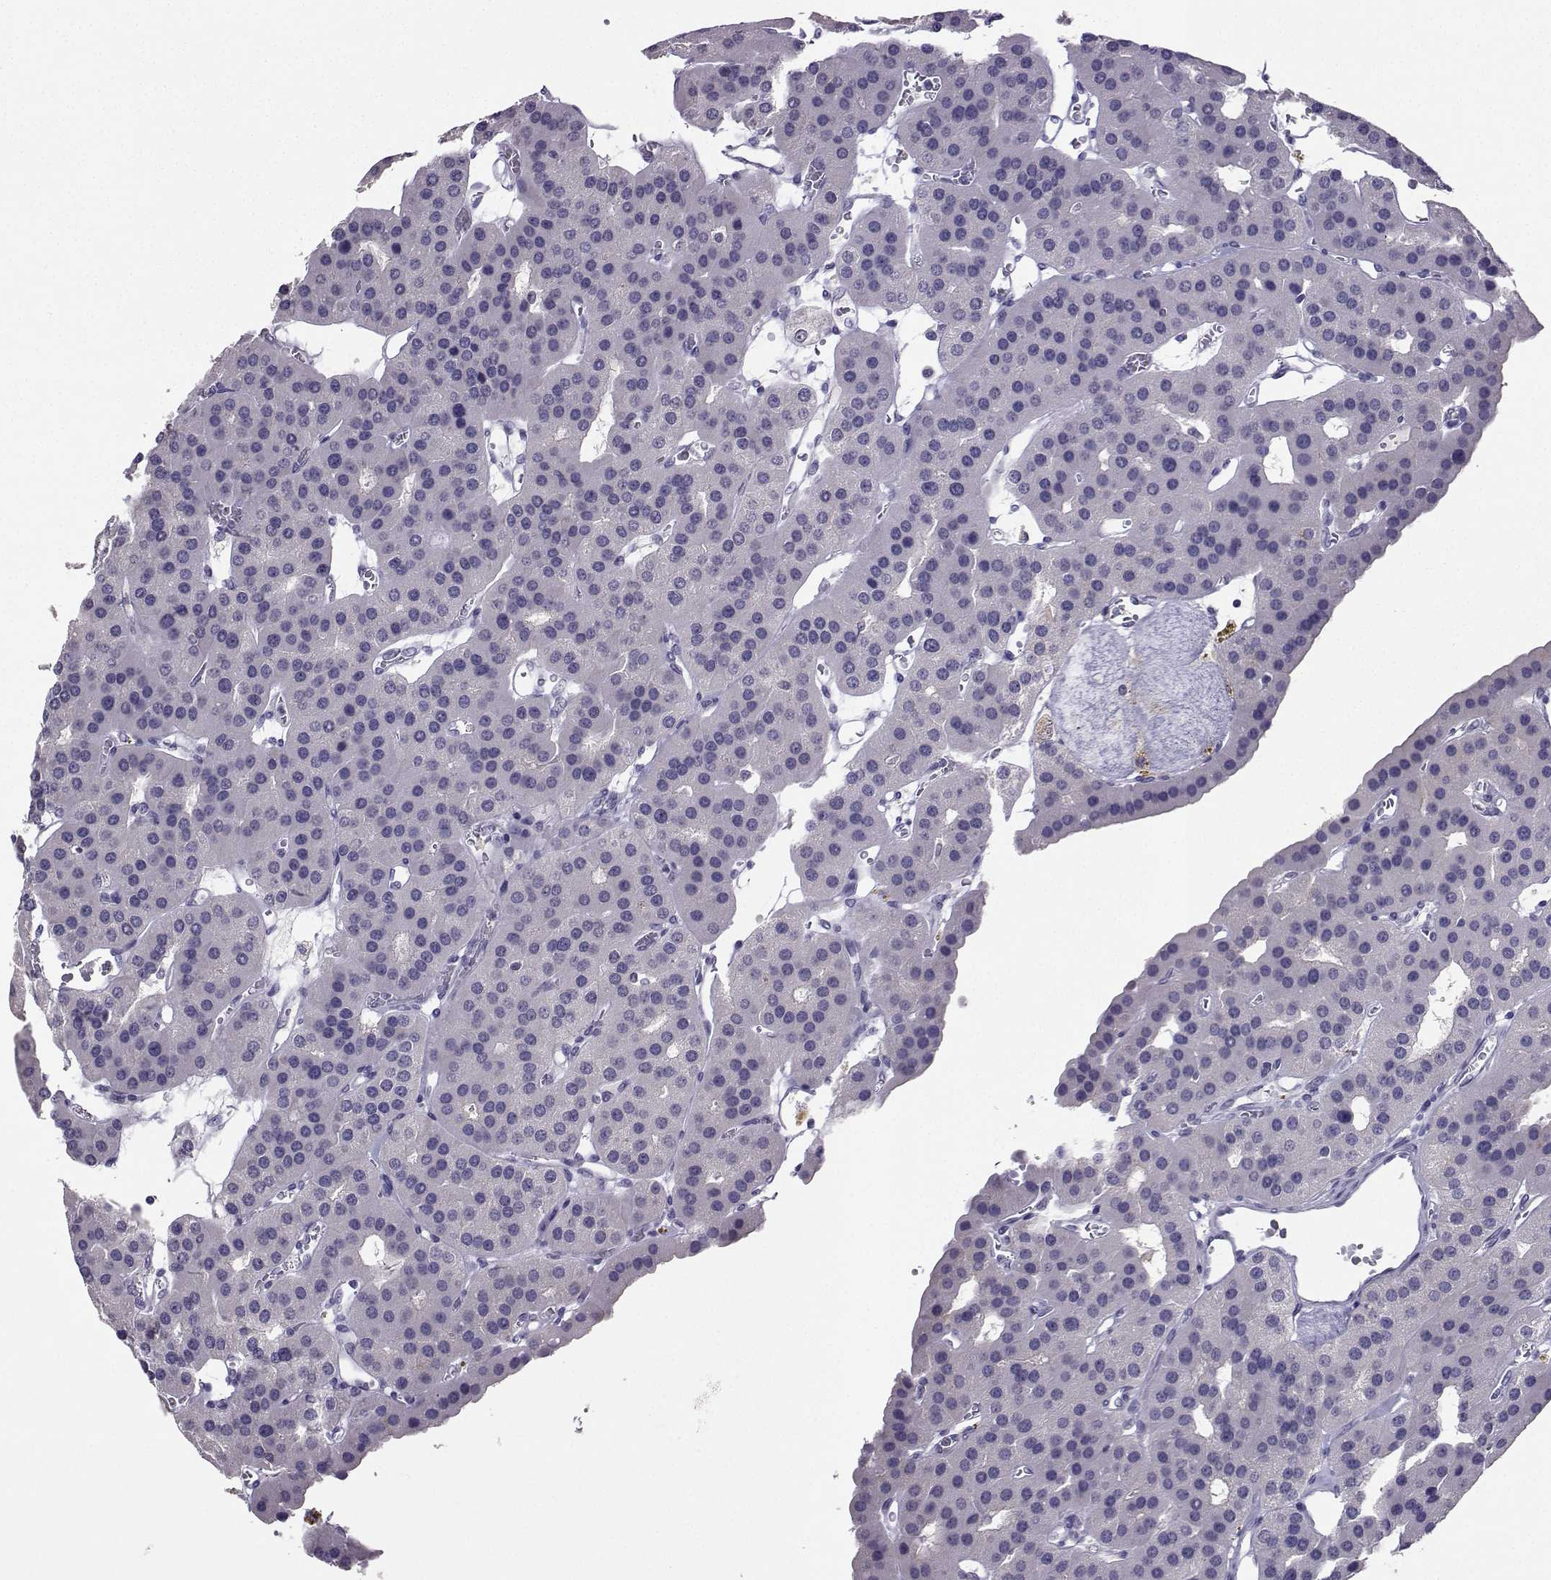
{"staining": {"intensity": "negative", "quantity": "none", "location": "none"}, "tissue": "parathyroid gland", "cell_type": "Glandular cells", "image_type": "normal", "snomed": [{"axis": "morphology", "description": "Normal tissue, NOS"}, {"axis": "morphology", "description": "Adenoma, NOS"}, {"axis": "topography", "description": "Parathyroid gland"}], "caption": "Glandular cells show no significant staining in benign parathyroid gland.", "gene": "TBR1", "patient": {"sex": "female", "age": 86}}